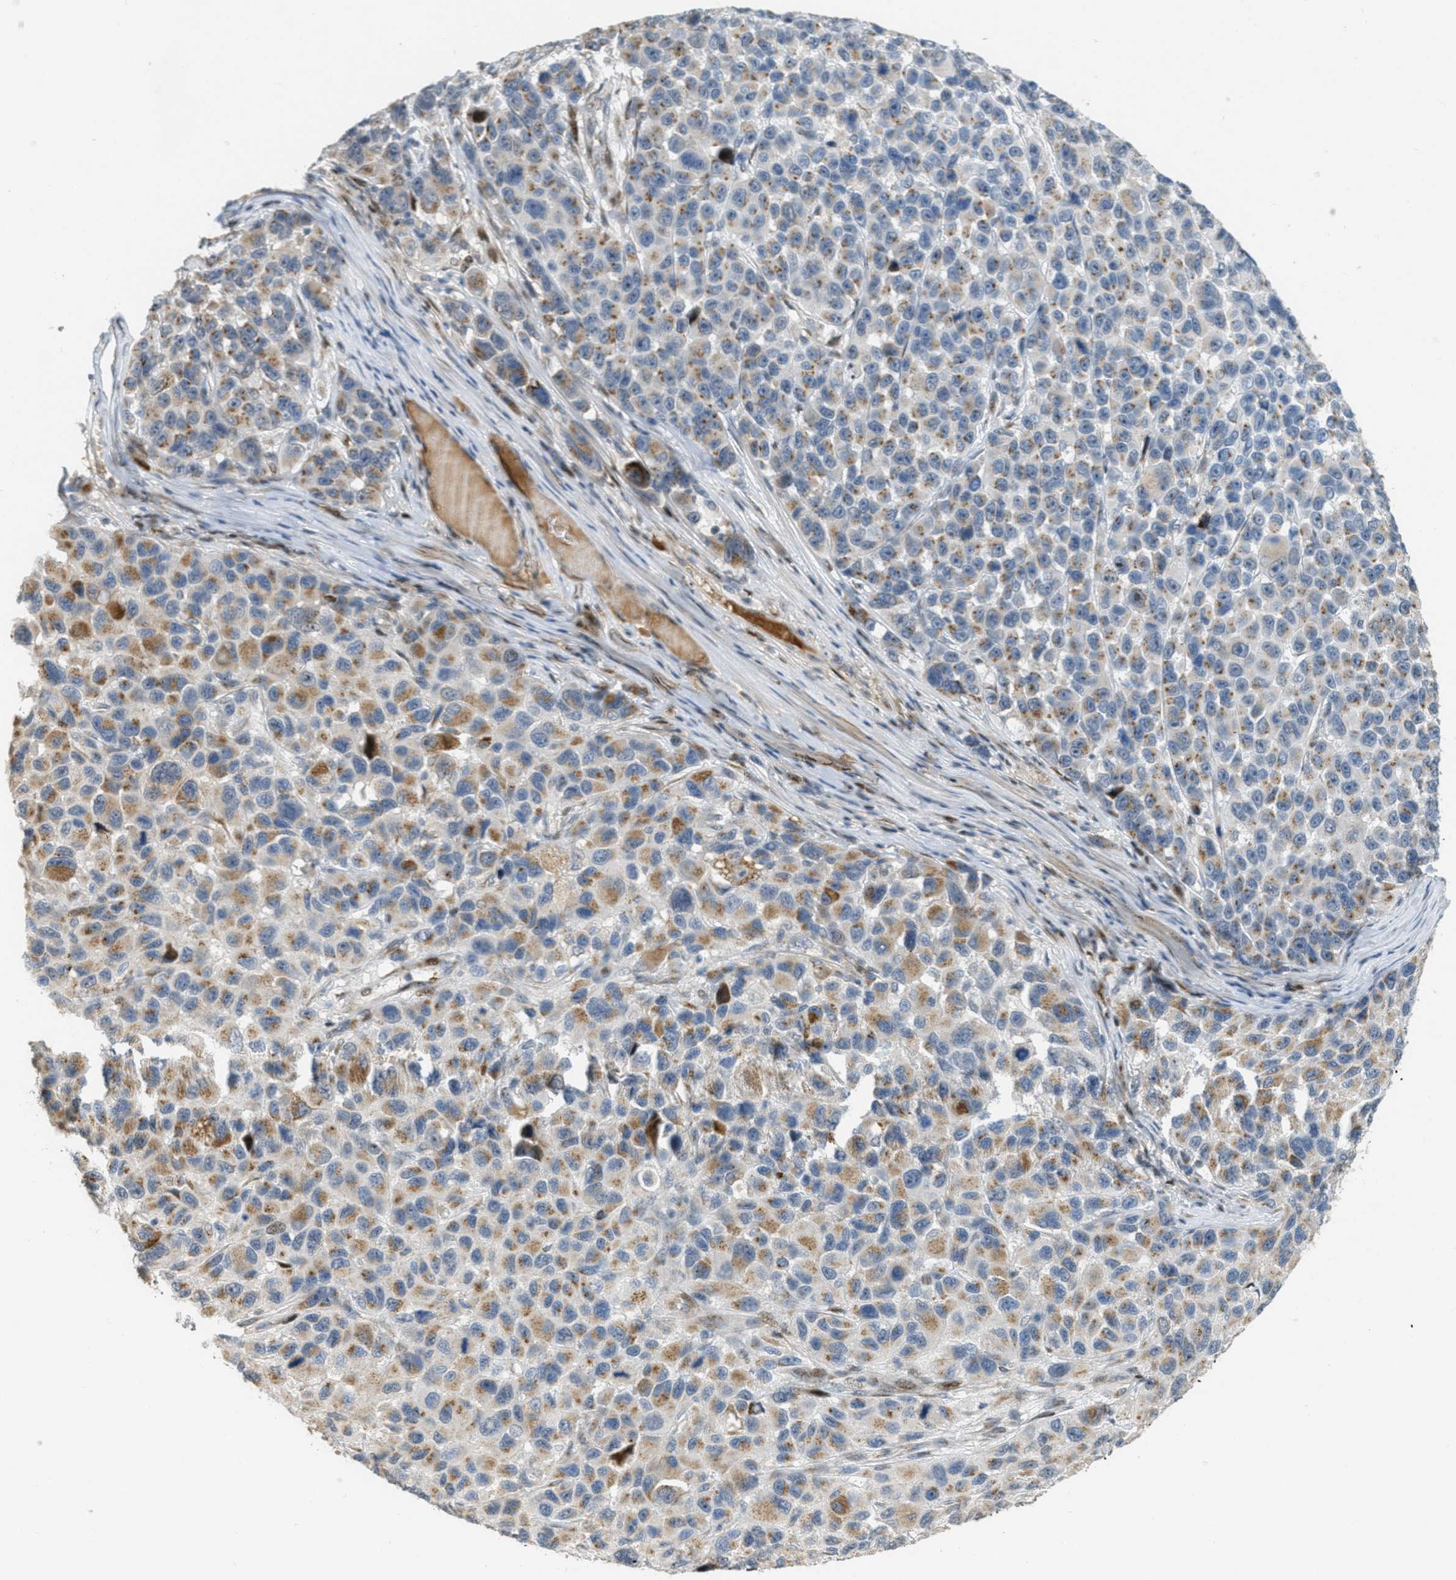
{"staining": {"intensity": "weak", "quantity": ">75%", "location": "cytoplasmic/membranous"}, "tissue": "melanoma", "cell_type": "Tumor cells", "image_type": "cancer", "snomed": [{"axis": "morphology", "description": "Malignant melanoma, NOS"}, {"axis": "topography", "description": "Skin"}], "caption": "Protein expression analysis of malignant melanoma shows weak cytoplasmic/membranous expression in about >75% of tumor cells.", "gene": "ZFPL1", "patient": {"sex": "male", "age": 53}}